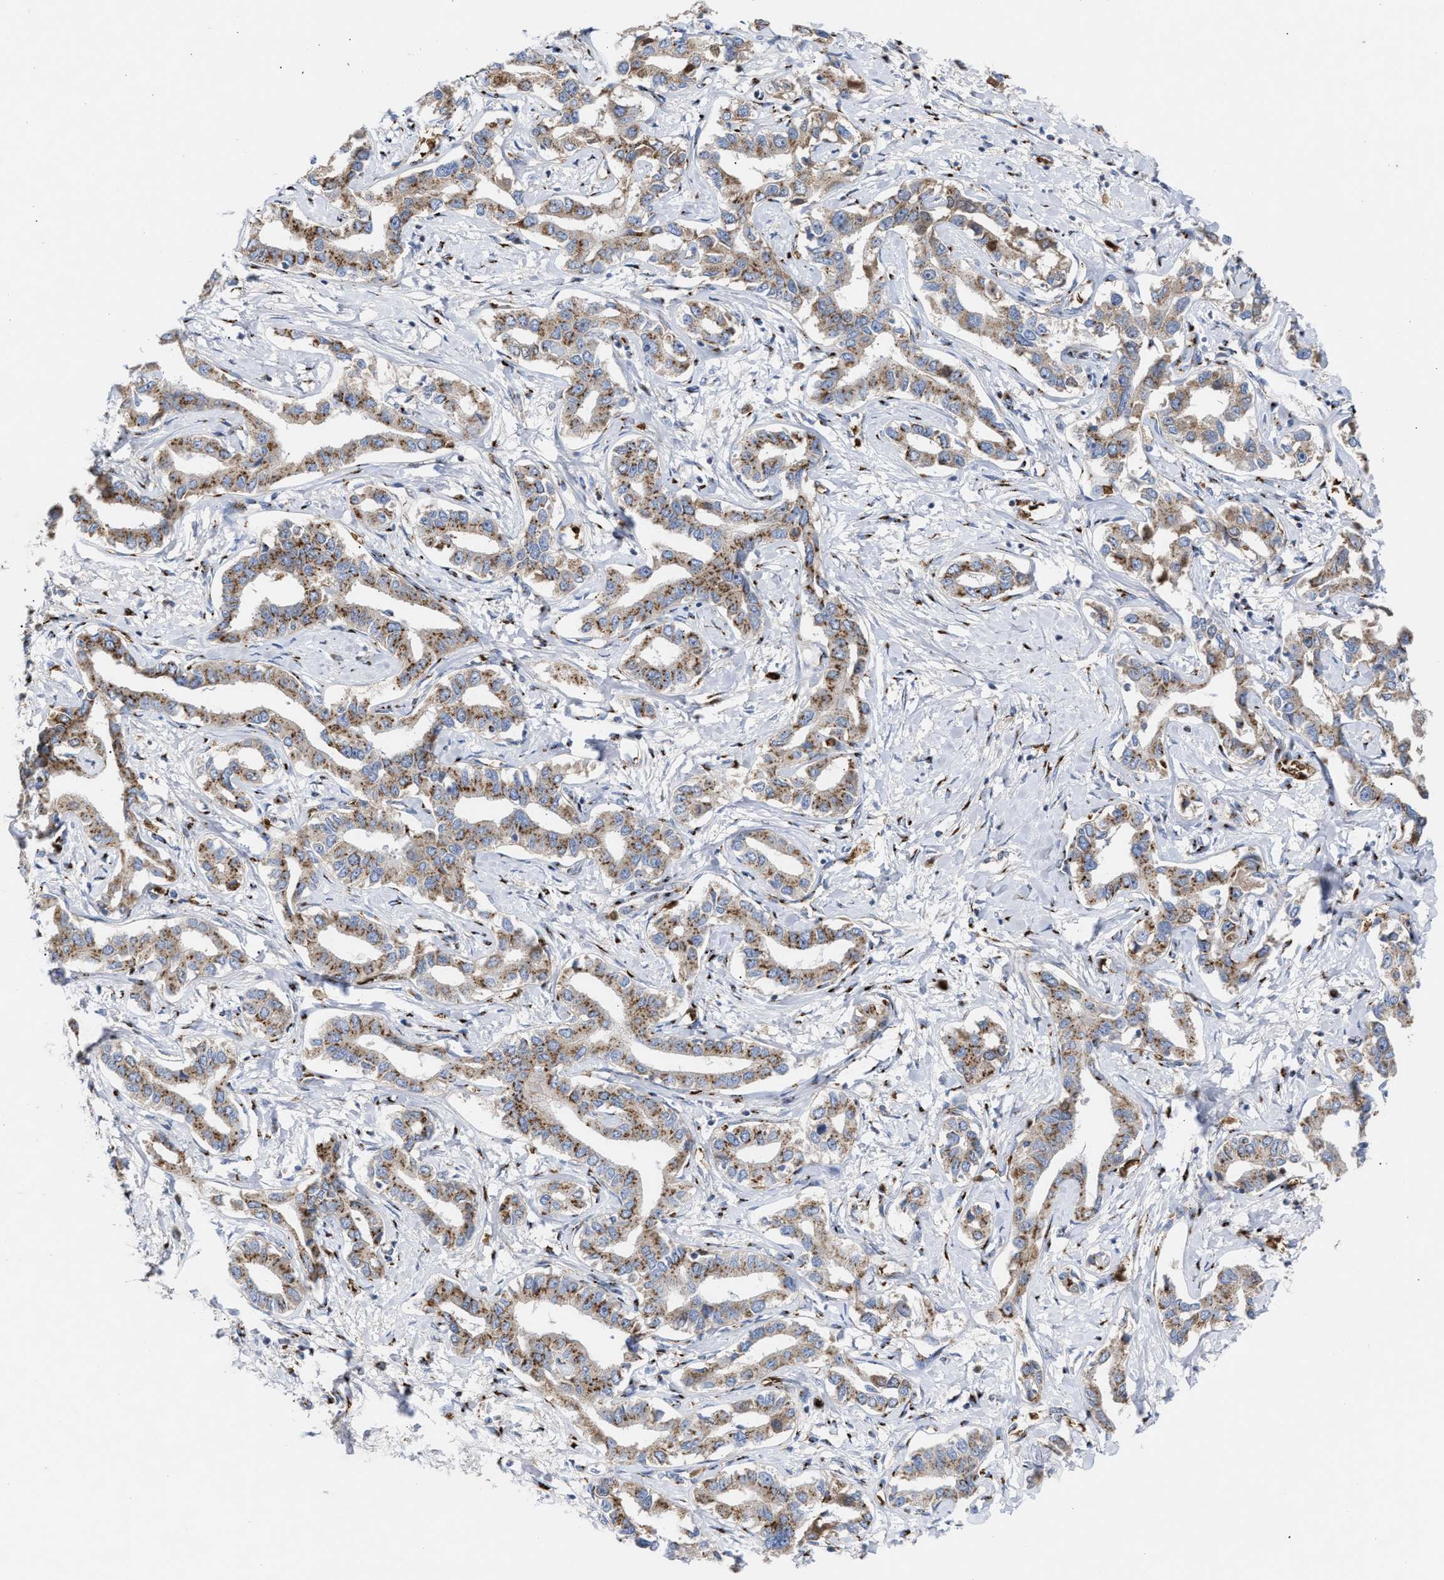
{"staining": {"intensity": "strong", "quantity": ">75%", "location": "cytoplasmic/membranous"}, "tissue": "liver cancer", "cell_type": "Tumor cells", "image_type": "cancer", "snomed": [{"axis": "morphology", "description": "Cholangiocarcinoma"}, {"axis": "topography", "description": "Liver"}], "caption": "Liver cholangiocarcinoma tissue shows strong cytoplasmic/membranous staining in about >75% of tumor cells", "gene": "CCL2", "patient": {"sex": "male", "age": 59}}